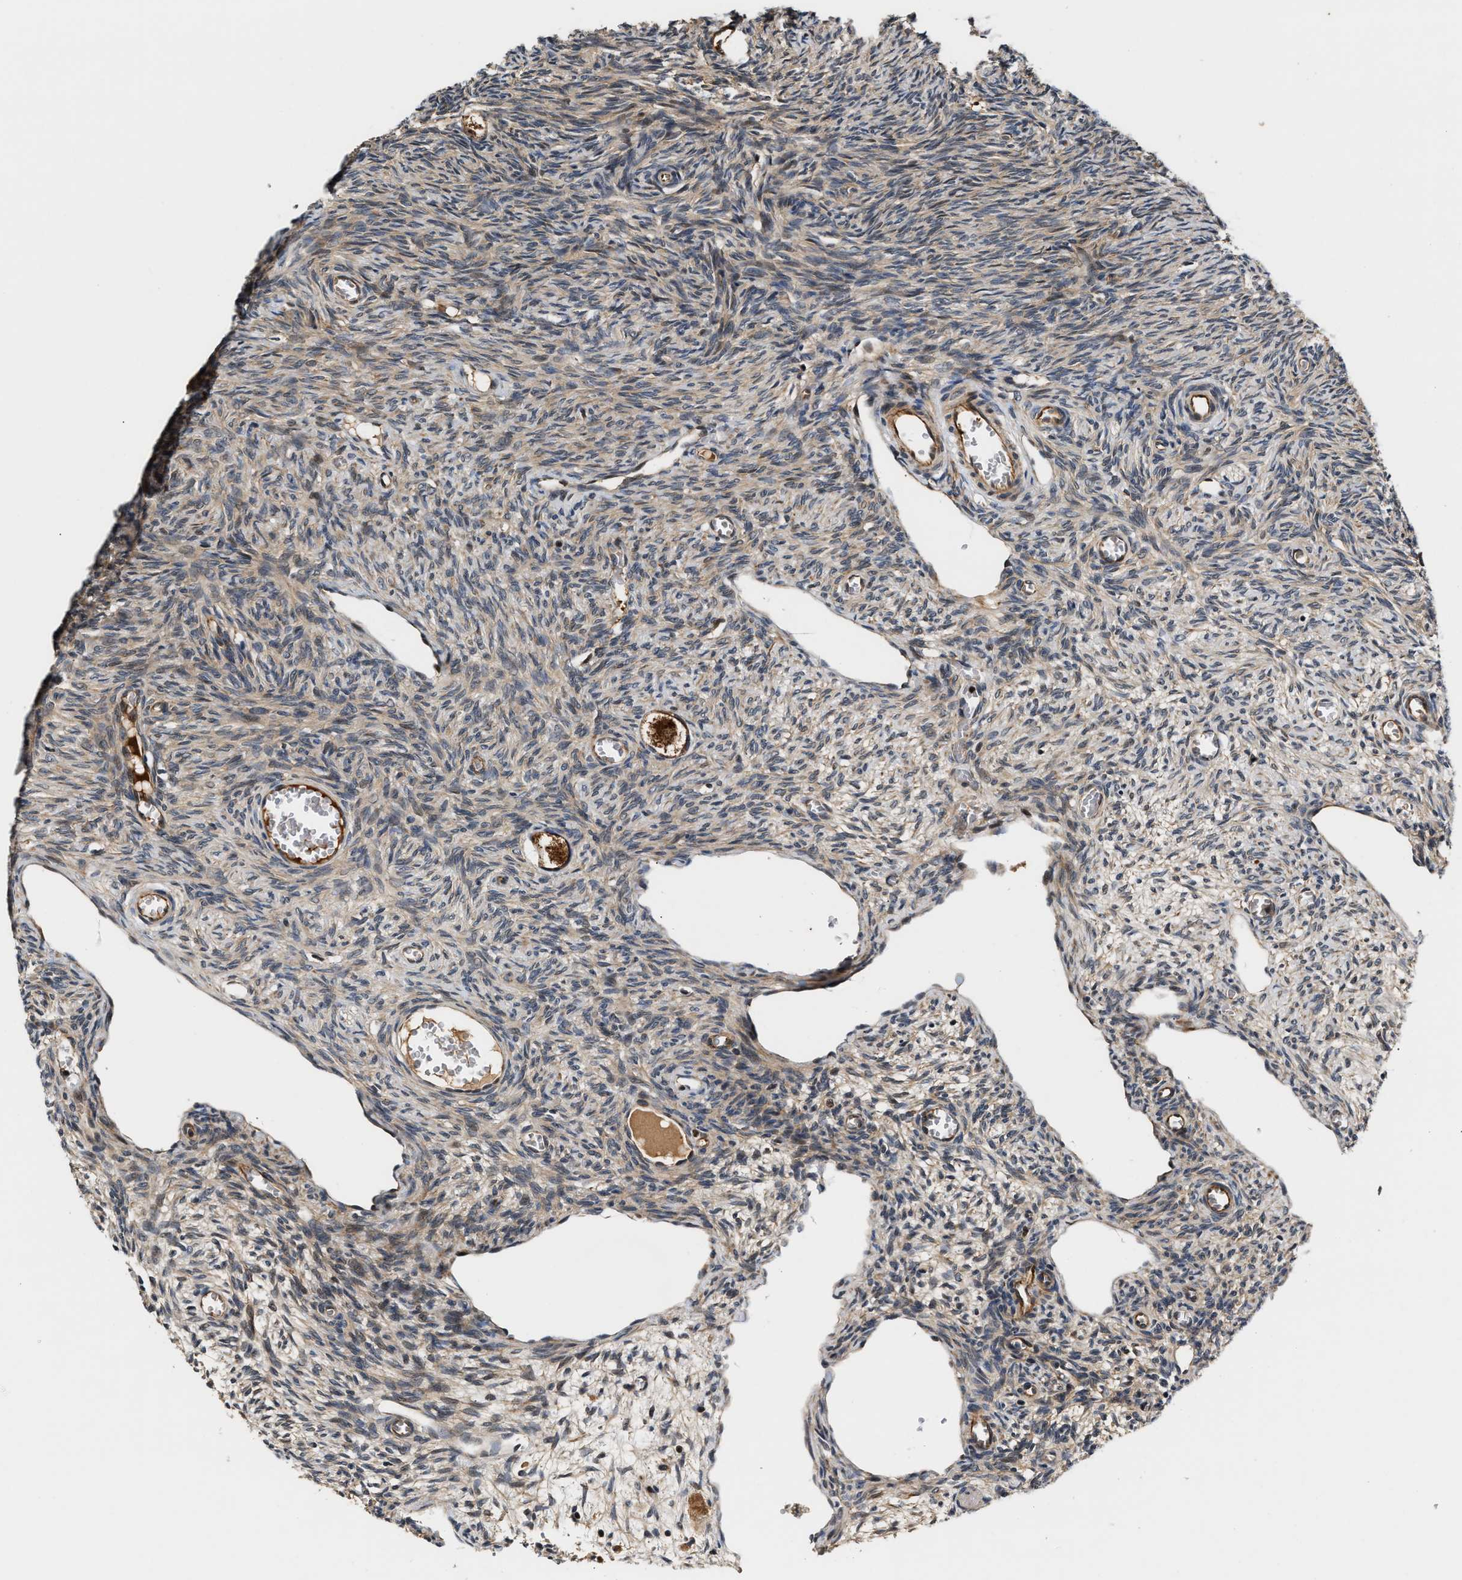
{"staining": {"intensity": "strong", "quantity": "25%-75%", "location": "cytoplasmic/membranous"}, "tissue": "ovary", "cell_type": "Follicle cells", "image_type": "normal", "snomed": [{"axis": "morphology", "description": "Normal tissue, NOS"}, {"axis": "topography", "description": "Ovary"}], "caption": "Benign ovary demonstrates strong cytoplasmic/membranous expression in approximately 25%-75% of follicle cells (Brightfield microscopy of DAB IHC at high magnification)..", "gene": "TUT7", "patient": {"sex": "female", "age": 27}}